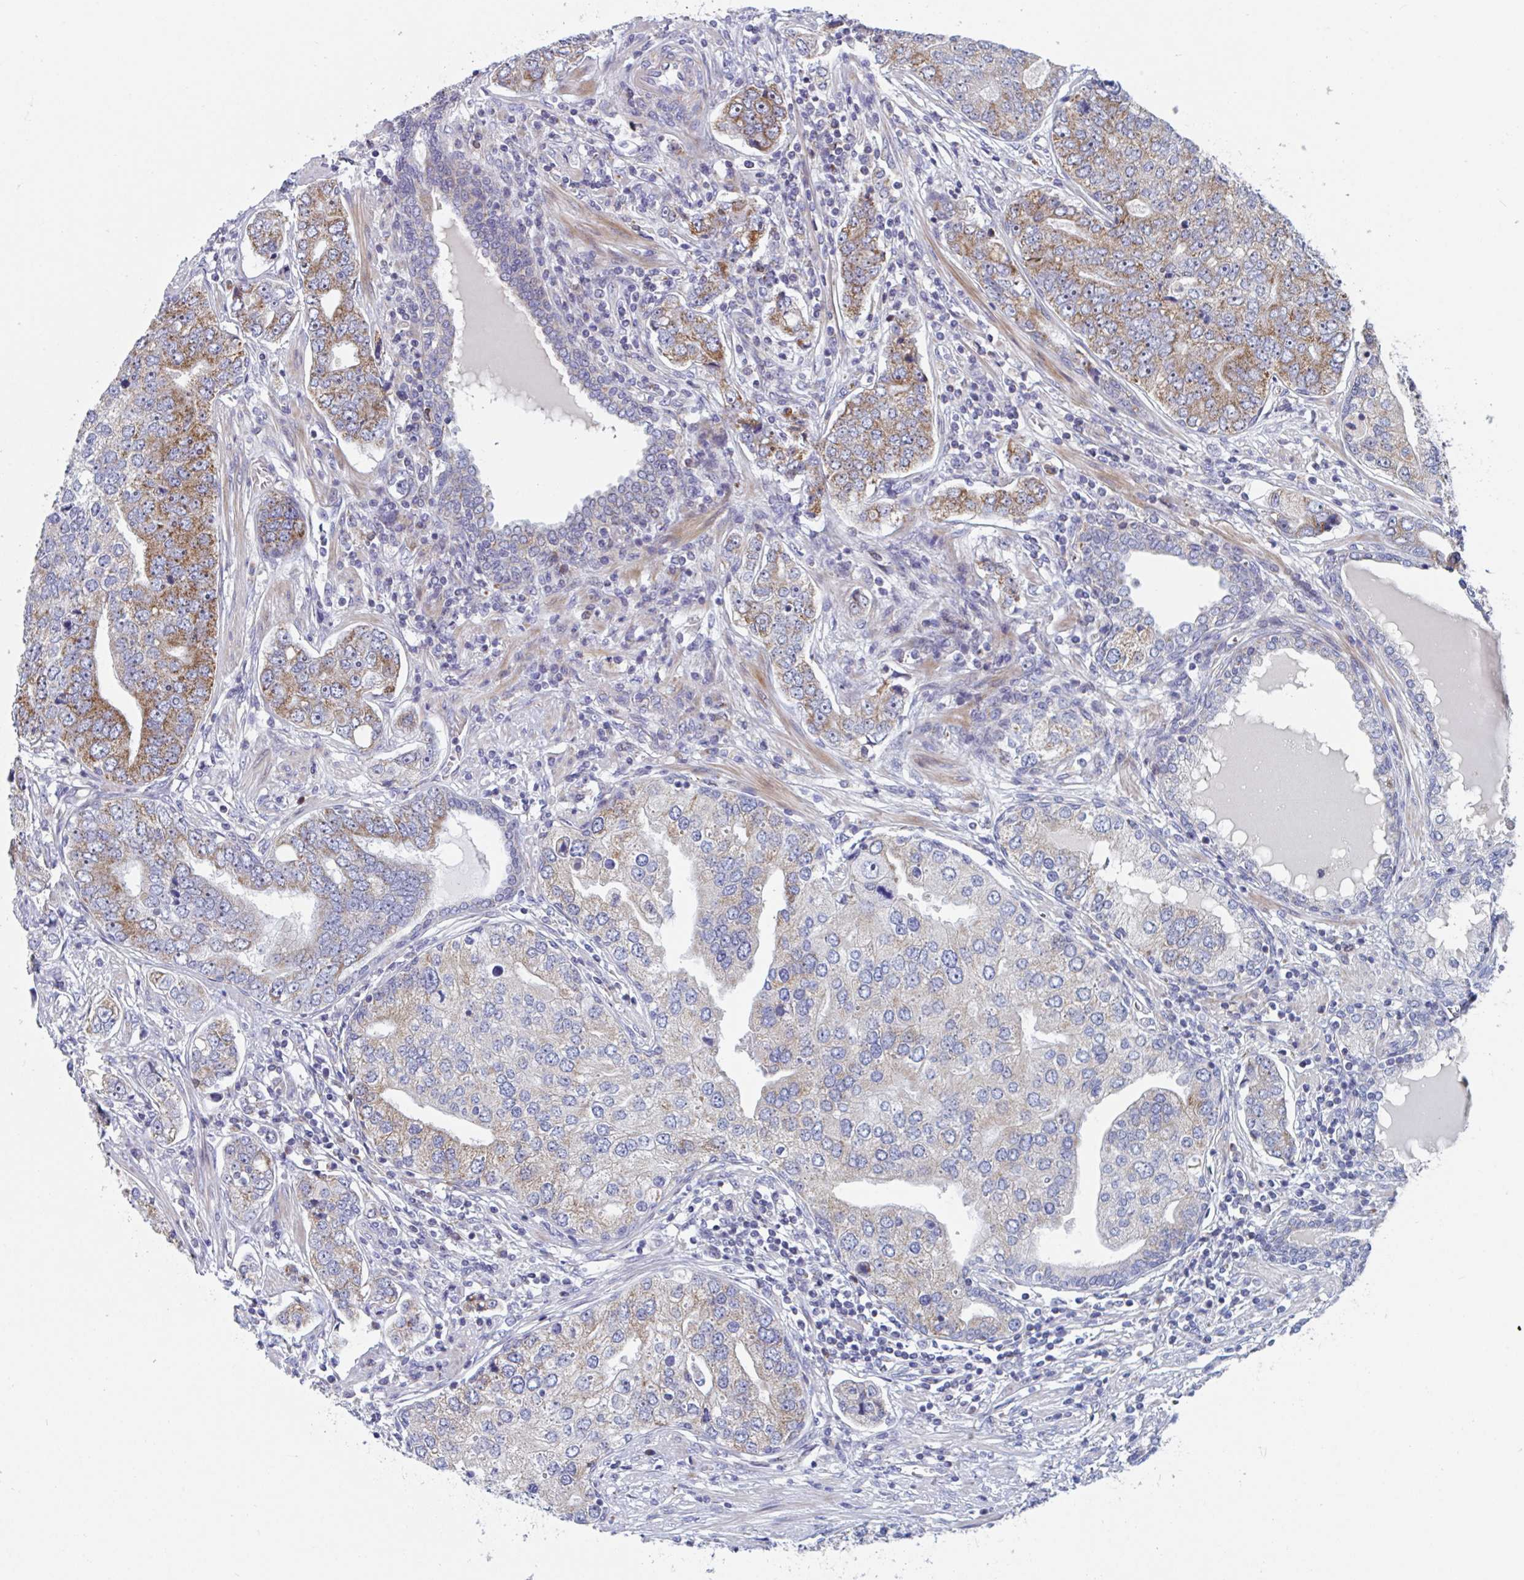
{"staining": {"intensity": "moderate", "quantity": ">75%", "location": "cytoplasmic/membranous"}, "tissue": "prostate cancer", "cell_type": "Tumor cells", "image_type": "cancer", "snomed": [{"axis": "morphology", "description": "Adenocarcinoma, High grade"}, {"axis": "topography", "description": "Prostate"}], "caption": "Protein expression analysis of prostate cancer (high-grade adenocarcinoma) shows moderate cytoplasmic/membranous staining in about >75% of tumor cells.", "gene": "MRPL53", "patient": {"sex": "male", "age": 60}}